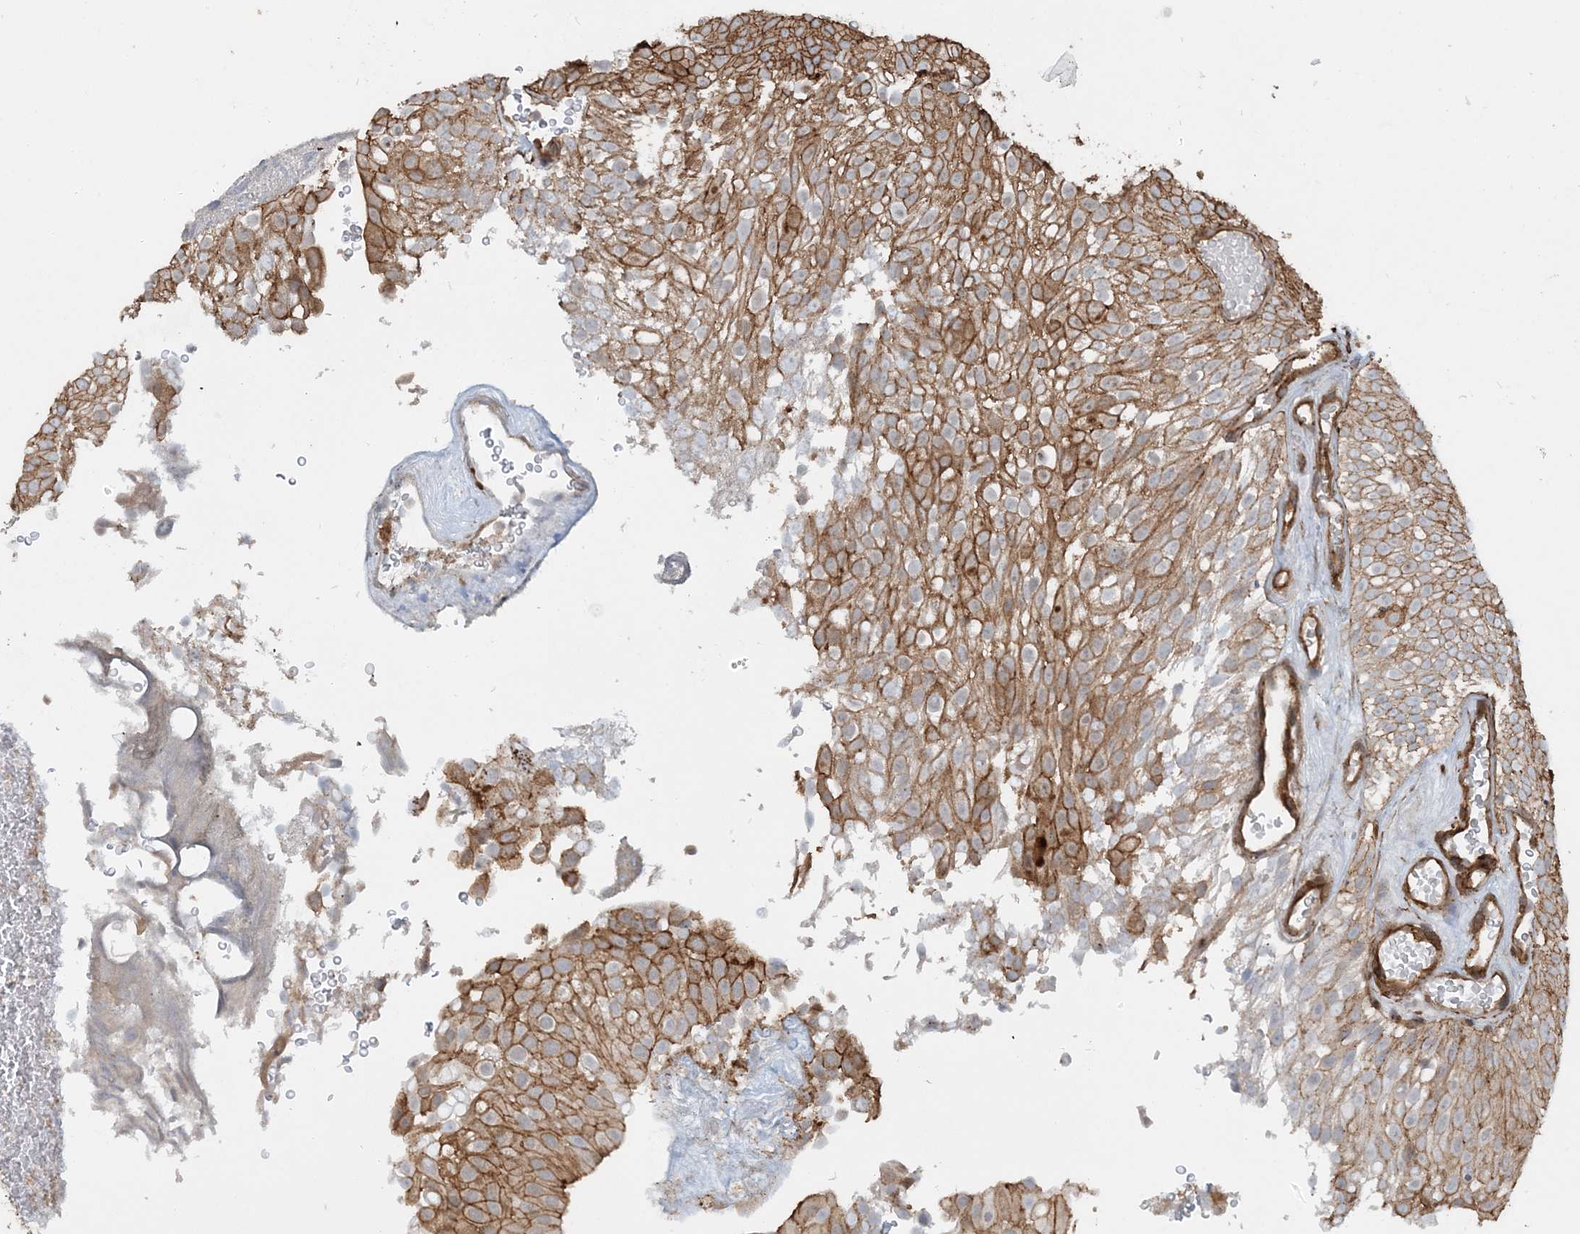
{"staining": {"intensity": "moderate", "quantity": ">75%", "location": "cytoplasmic/membranous"}, "tissue": "urothelial cancer", "cell_type": "Tumor cells", "image_type": "cancer", "snomed": [{"axis": "morphology", "description": "Urothelial carcinoma, Low grade"}, {"axis": "topography", "description": "Urinary bladder"}], "caption": "This is an image of immunohistochemistry (IHC) staining of urothelial carcinoma (low-grade), which shows moderate positivity in the cytoplasmic/membranous of tumor cells.", "gene": "DSTN", "patient": {"sex": "male", "age": 78}}